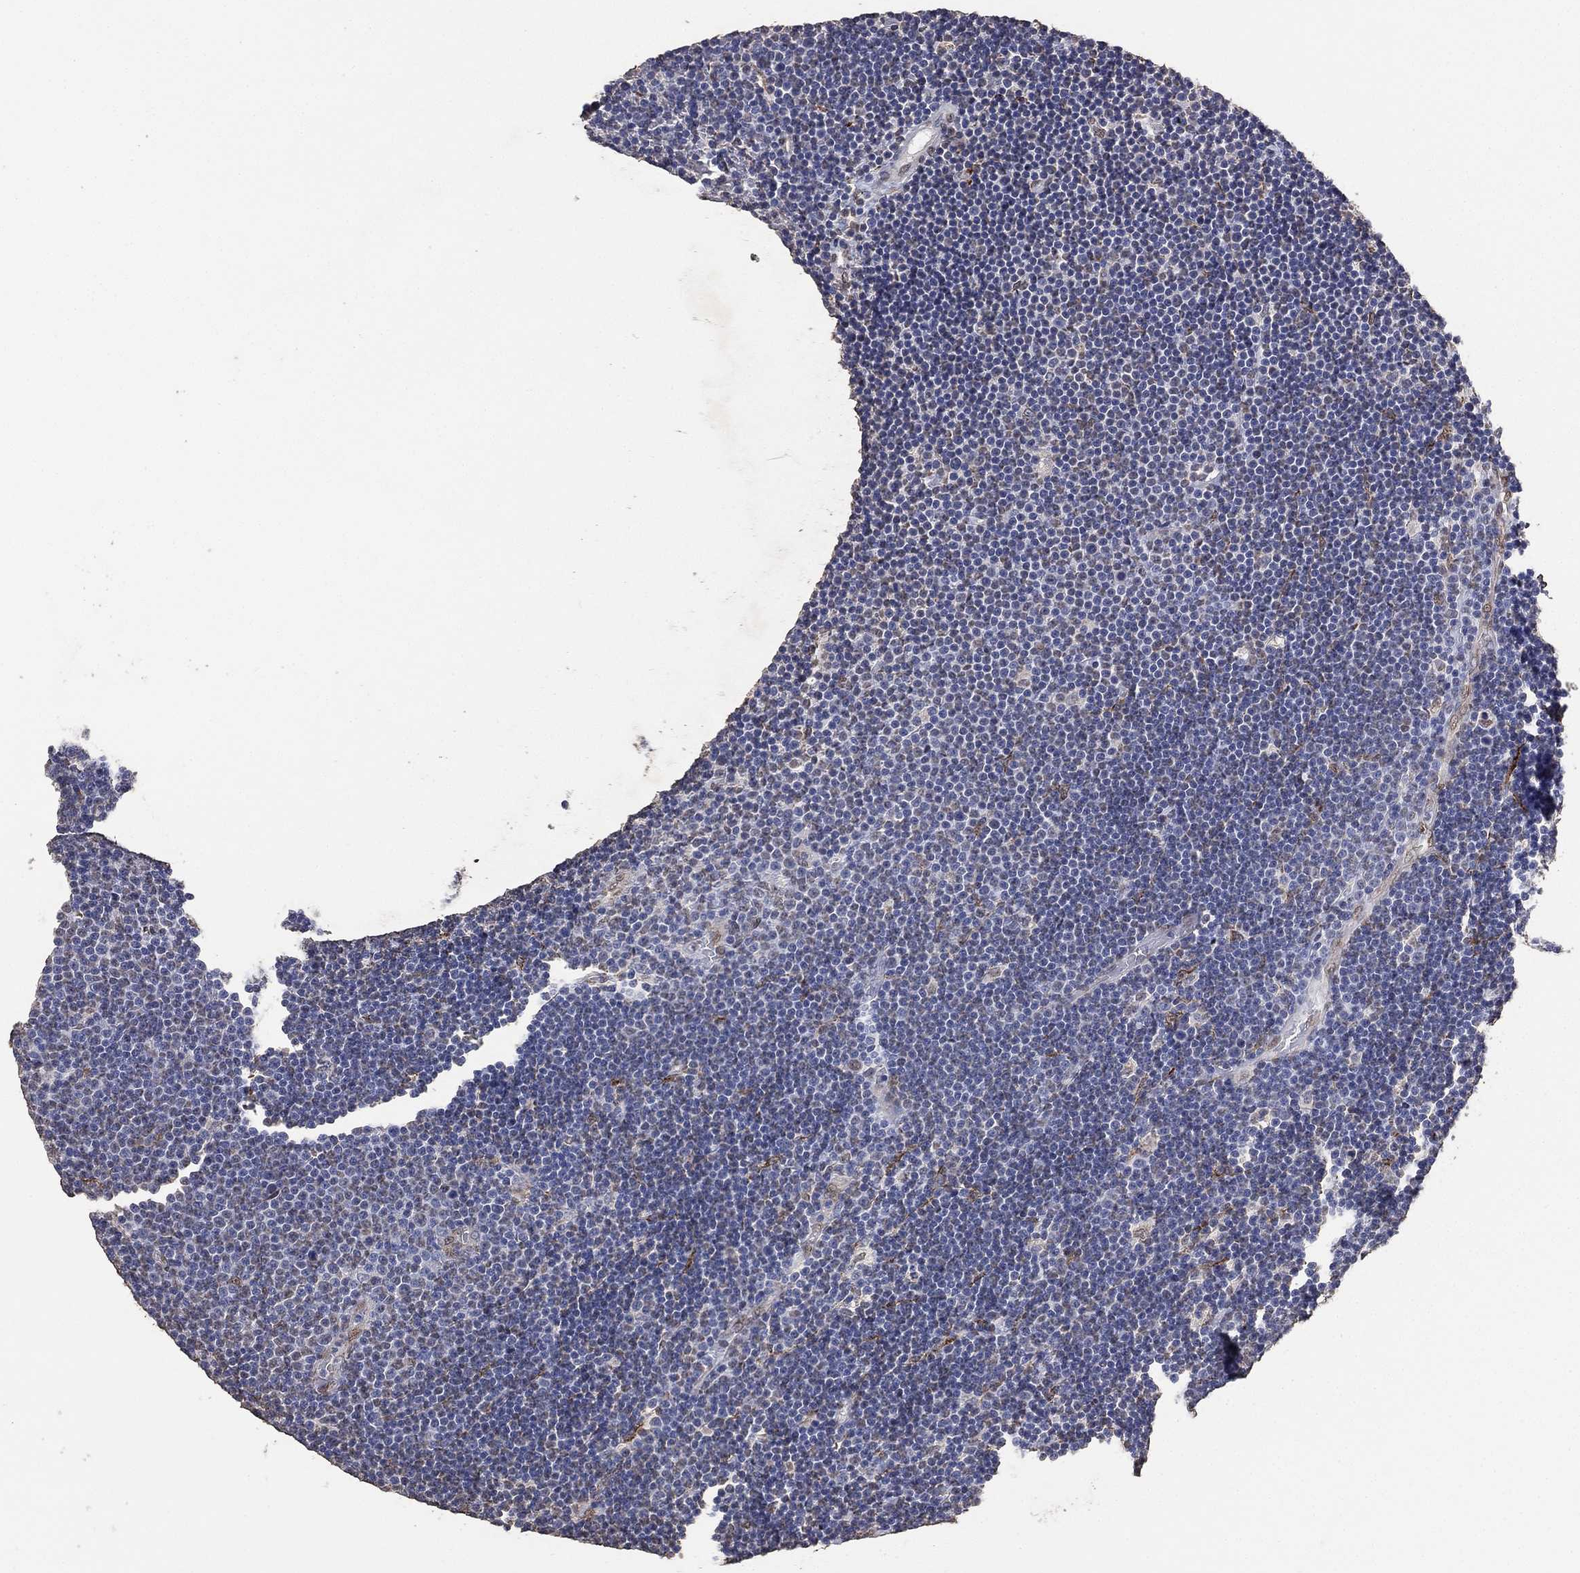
{"staining": {"intensity": "negative", "quantity": "none", "location": "none"}, "tissue": "lymphoma", "cell_type": "Tumor cells", "image_type": "cancer", "snomed": [{"axis": "morphology", "description": "Malignant lymphoma, non-Hodgkin's type, Low grade"}, {"axis": "topography", "description": "Brain"}], "caption": "This is an IHC histopathology image of low-grade malignant lymphoma, non-Hodgkin's type. There is no positivity in tumor cells.", "gene": "ALDH7A1", "patient": {"sex": "female", "age": 66}}